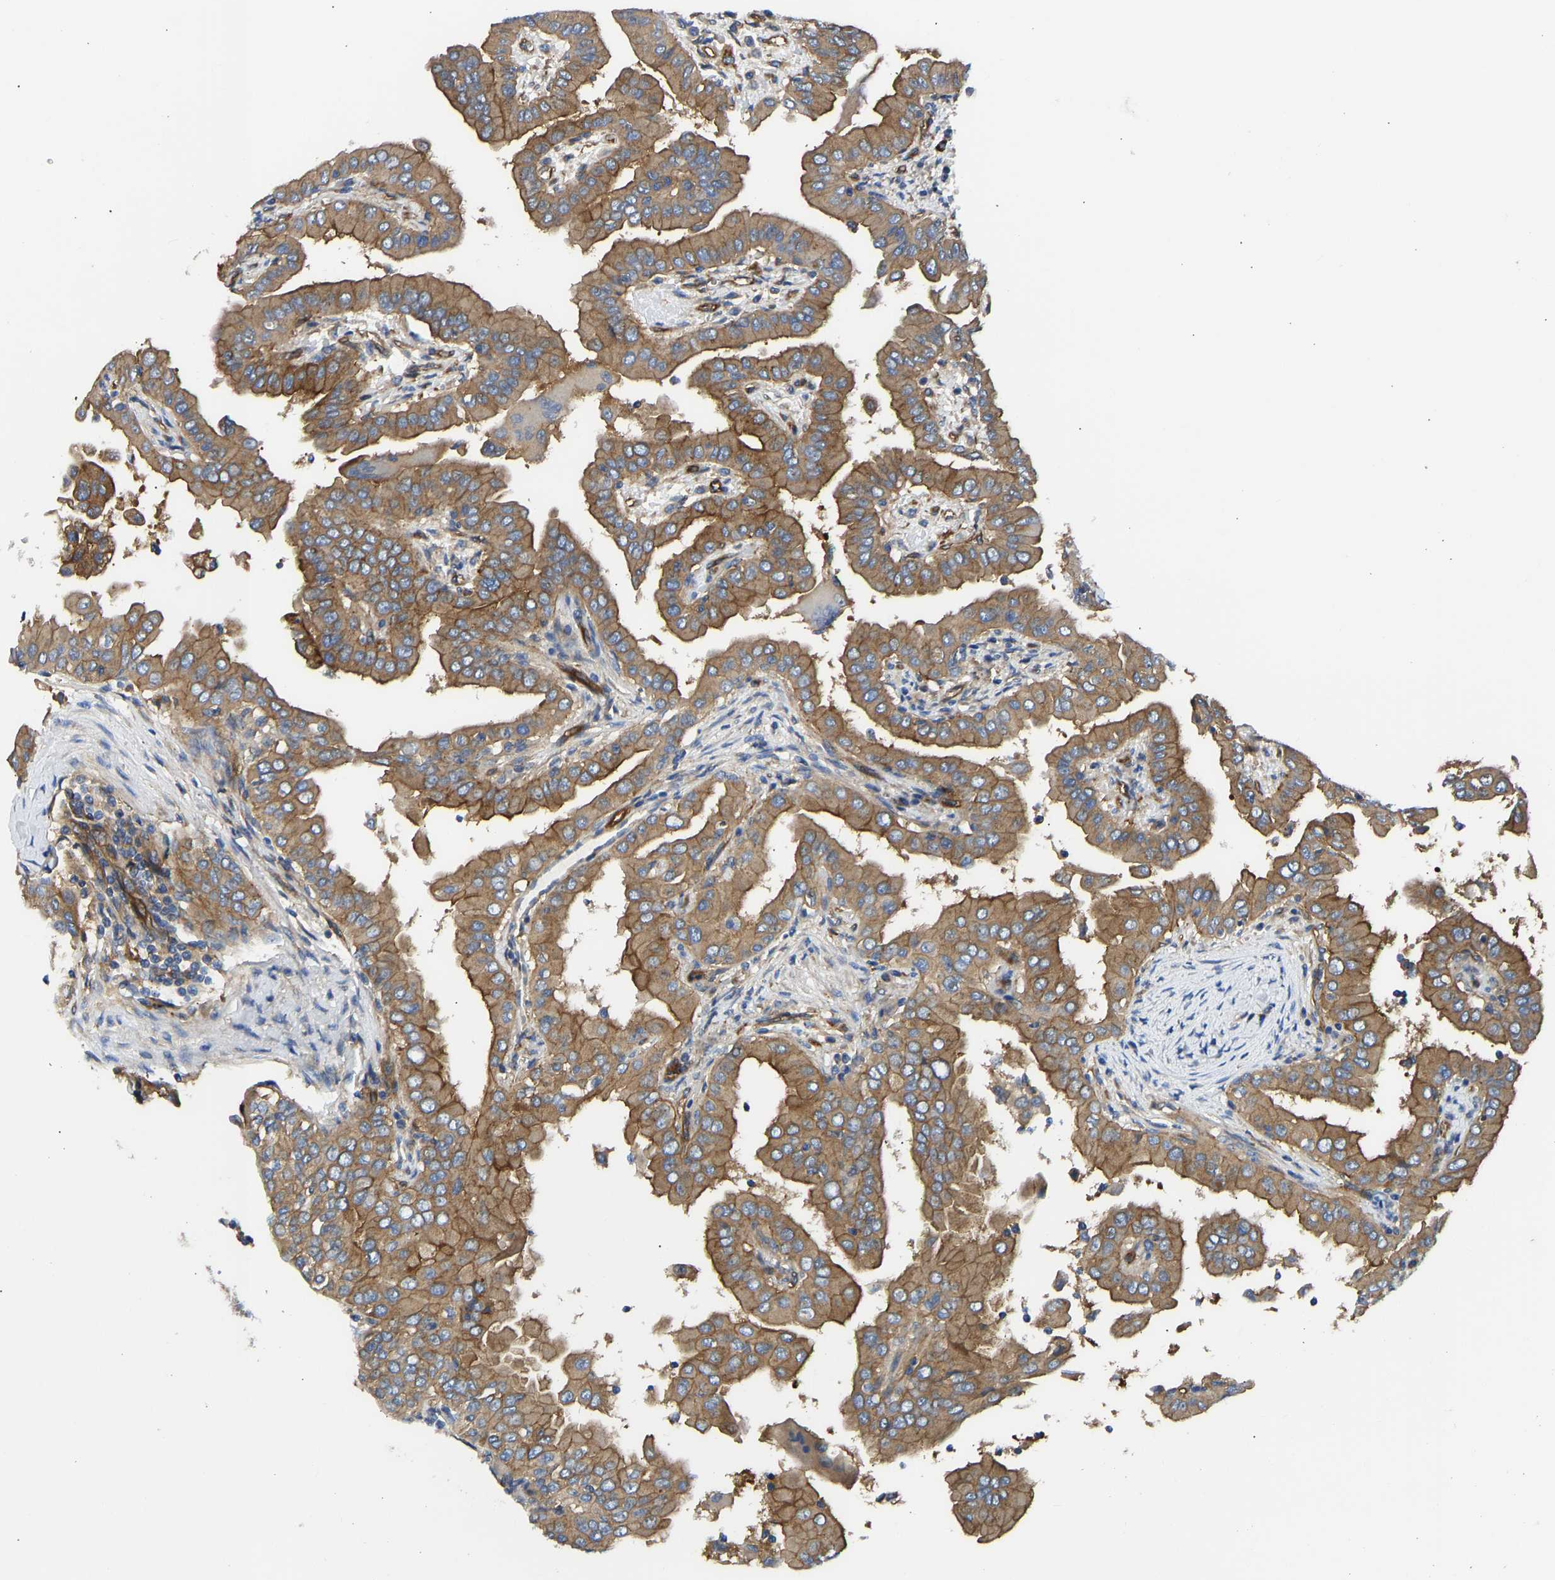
{"staining": {"intensity": "moderate", "quantity": ">75%", "location": "cytoplasmic/membranous"}, "tissue": "thyroid cancer", "cell_type": "Tumor cells", "image_type": "cancer", "snomed": [{"axis": "morphology", "description": "Papillary adenocarcinoma, NOS"}, {"axis": "topography", "description": "Thyroid gland"}], "caption": "Immunohistochemistry (DAB (3,3'-diaminobenzidine)) staining of human thyroid papillary adenocarcinoma exhibits moderate cytoplasmic/membranous protein expression in about >75% of tumor cells.", "gene": "MYO1C", "patient": {"sex": "male", "age": 33}}